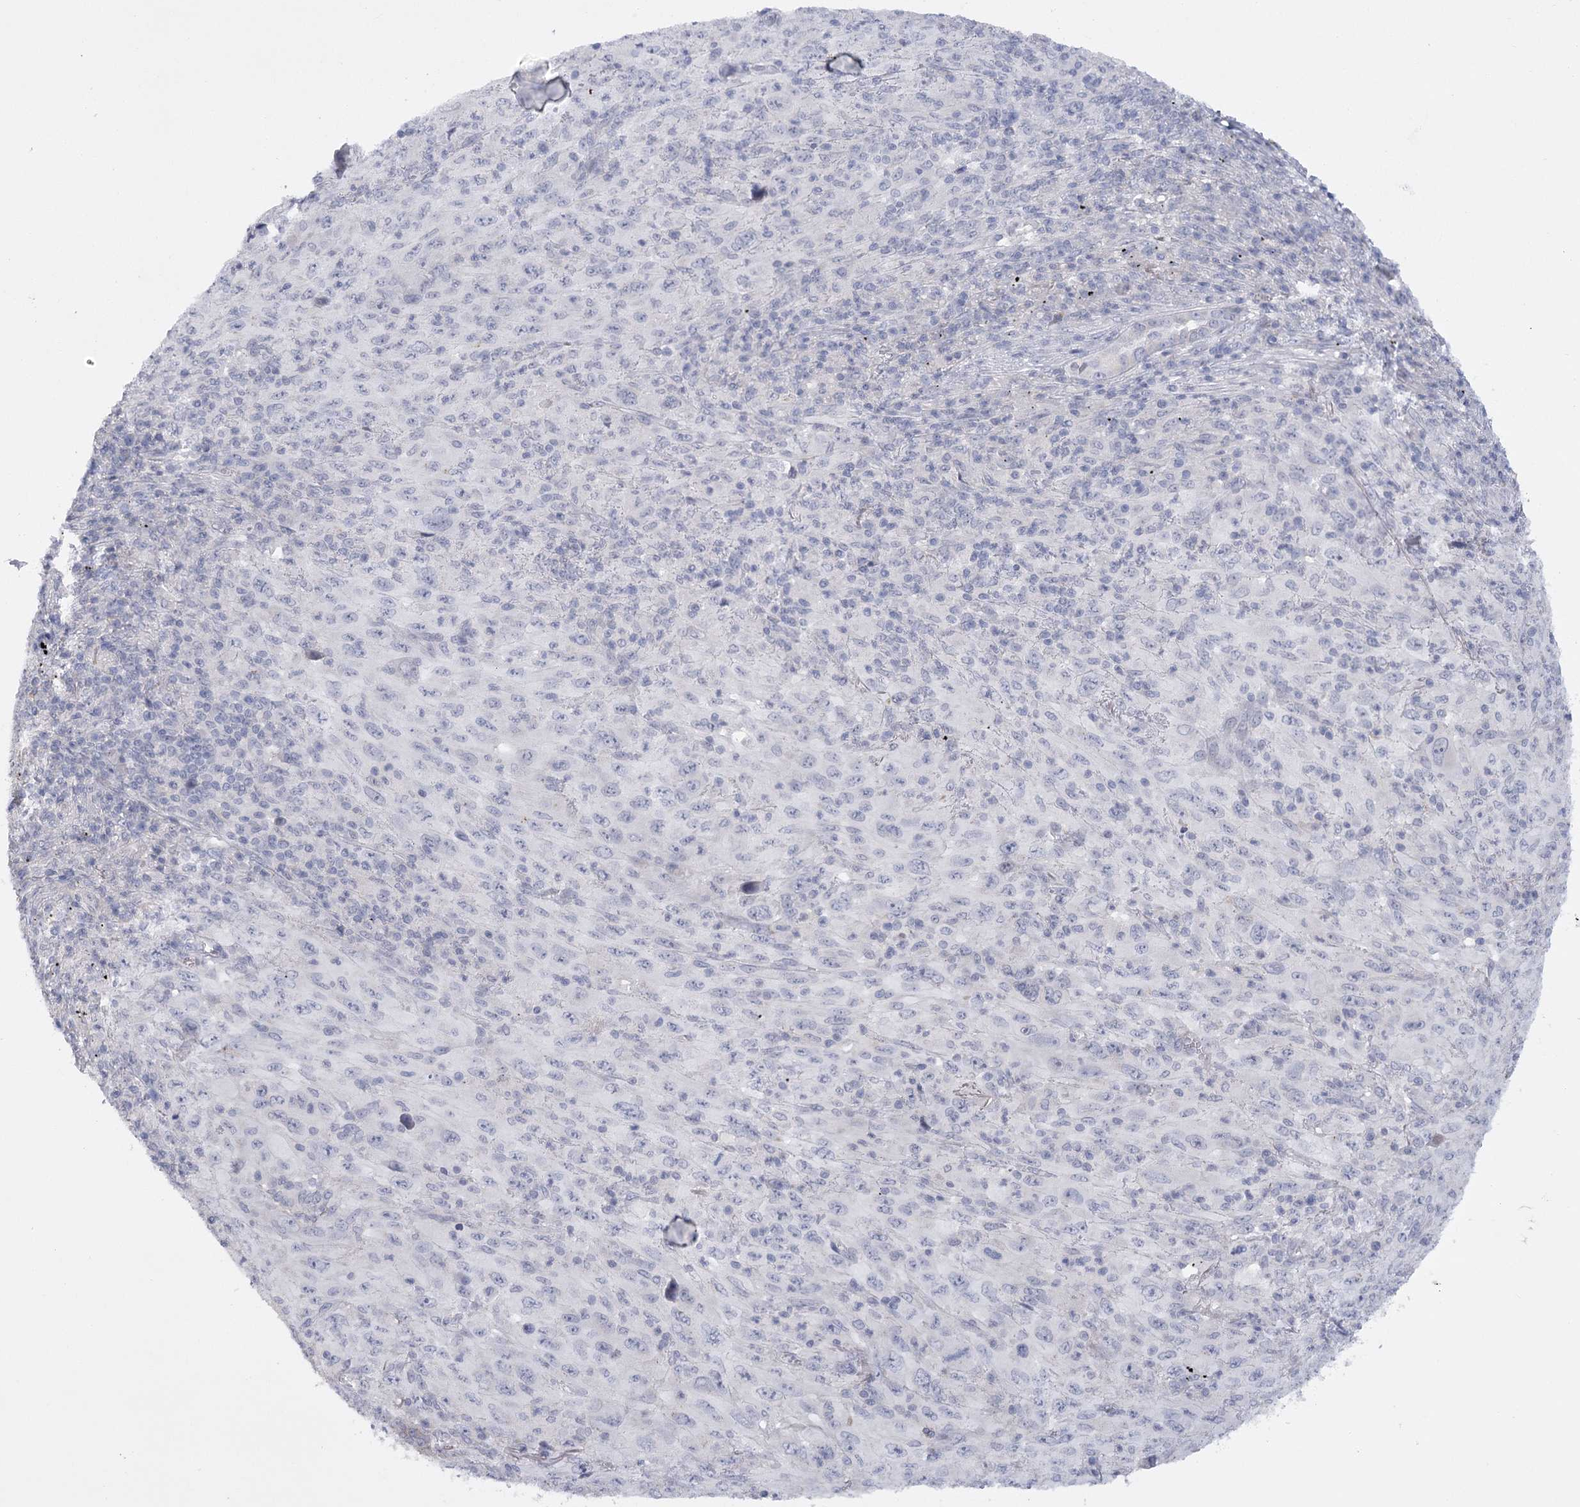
{"staining": {"intensity": "negative", "quantity": "none", "location": "none"}, "tissue": "melanoma", "cell_type": "Tumor cells", "image_type": "cancer", "snomed": [{"axis": "morphology", "description": "Malignant melanoma, Metastatic site"}, {"axis": "topography", "description": "Skin"}], "caption": "High power microscopy histopathology image of an immunohistochemistry (IHC) micrograph of malignant melanoma (metastatic site), revealing no significant positivity in tumor cells.", "gene": "FAM76B", "patient": {"sex": "female", "age": 56}}